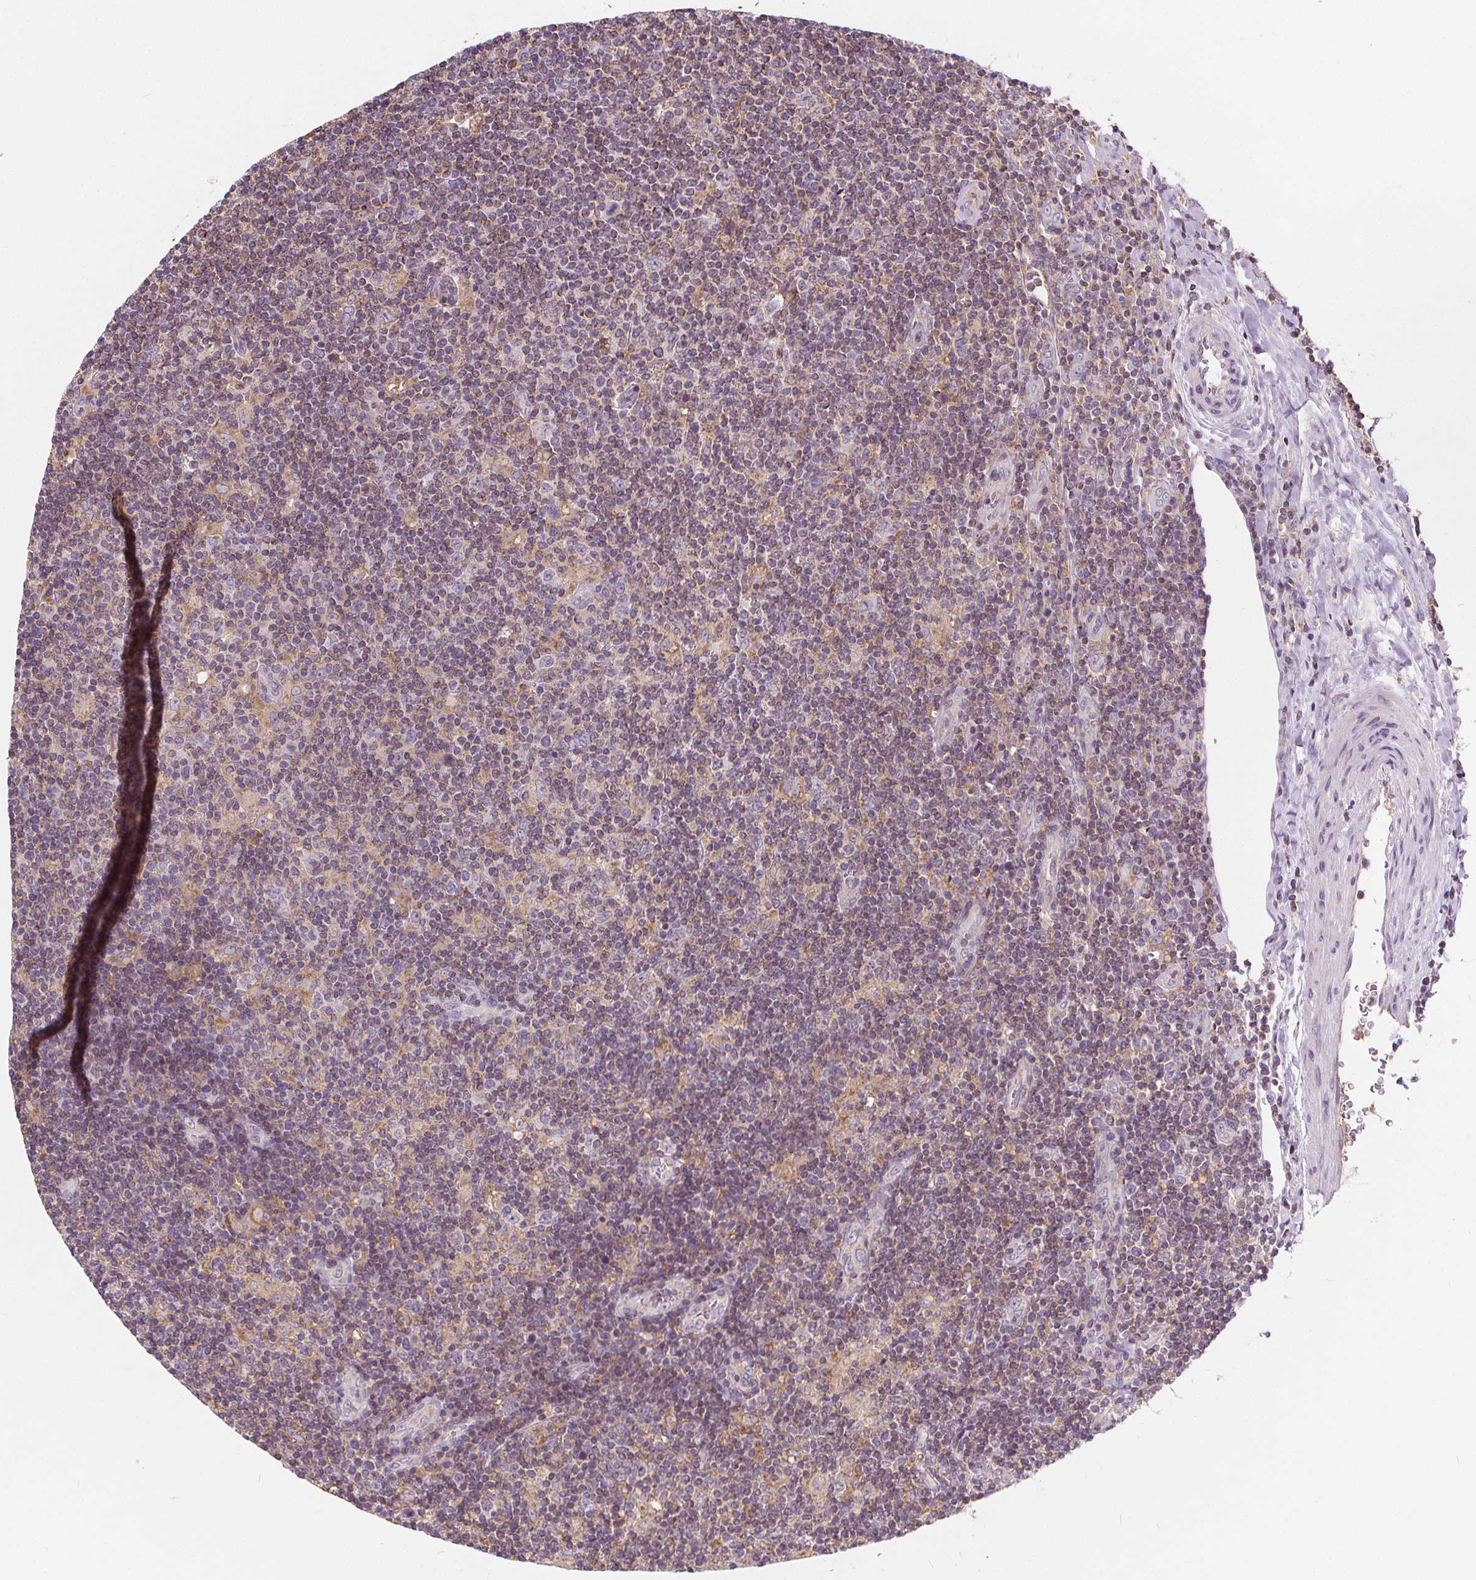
{"staining": {"intensity": "negative", "quantity": "none", "location": "none"}, "tissue": "lymphoma", "cell_type": "Tumor cells", "image_type": "cancer", "snomed": [{"axis": "morphology", "description": "Hodgkin's disease, NOS"}, {"axis": "topography", "description": "Lymph node"}], "caption": "Hodgkin's disease was stained to show a protein in brown. There is no significant expression in tumor cells.", "gene": "RAB20", "patient": {"sex": "male", "age": 40}}